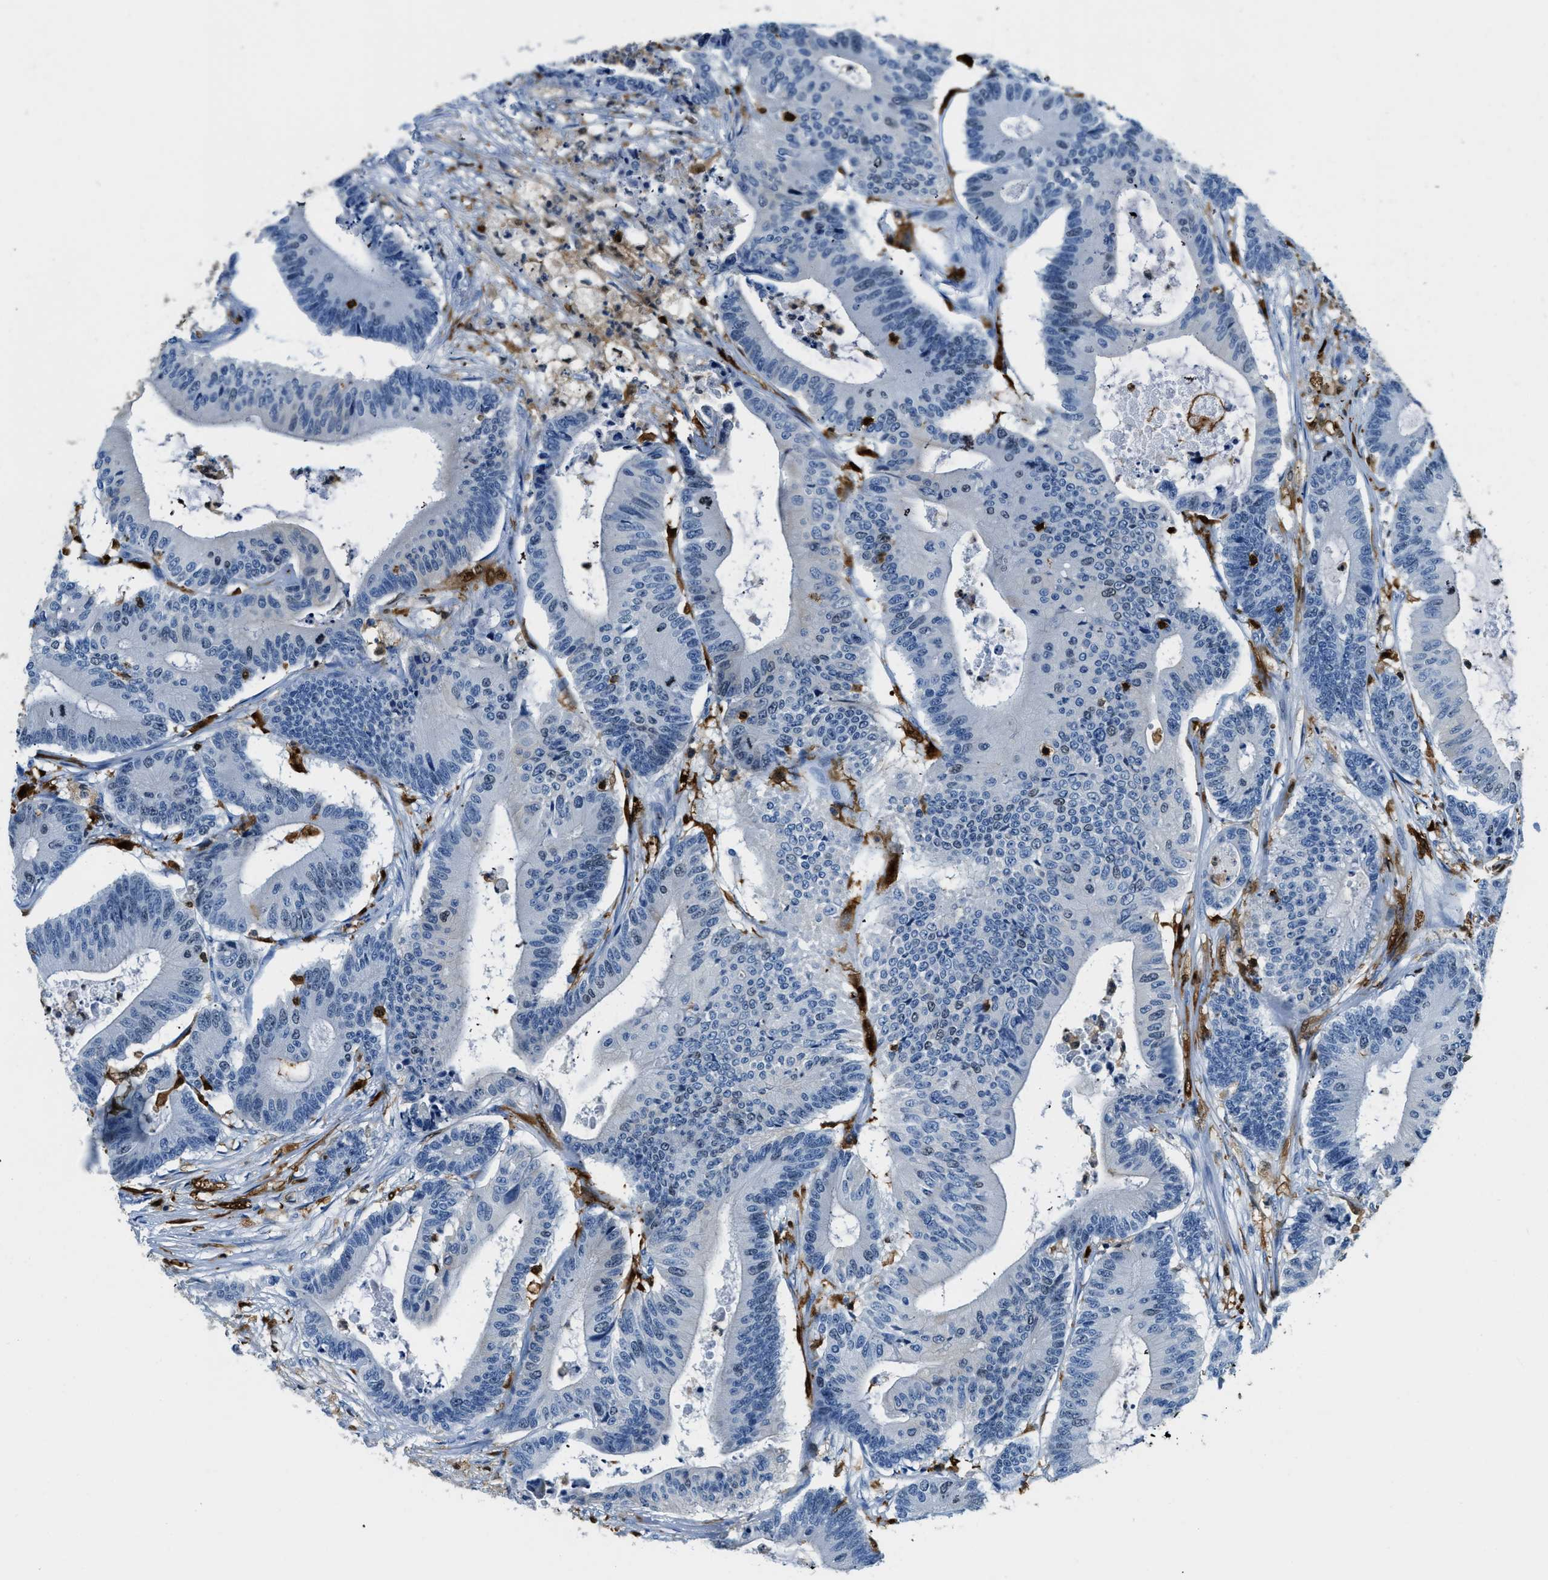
{"staining": {"intensity": "negative", "quantity": "none", "location": "none"}, "tissue": "colorectal cancer", "cell_type": "Tumor cells", "image_type": "cancer", "snomed": [{"axis": "morphology", "description": "Adenocarcinoma, NOS"}, {"axis": "topography", "description": "Colon"}], "caption": "This is a histopathology image of IHC staining of colorectal cancer, which shows no staining in tumor cells. (DAB immunohistochemistry with hematoxylin counter stain).", "gene": "CAPG", "patient": {"sex": "female", "age": 84}}